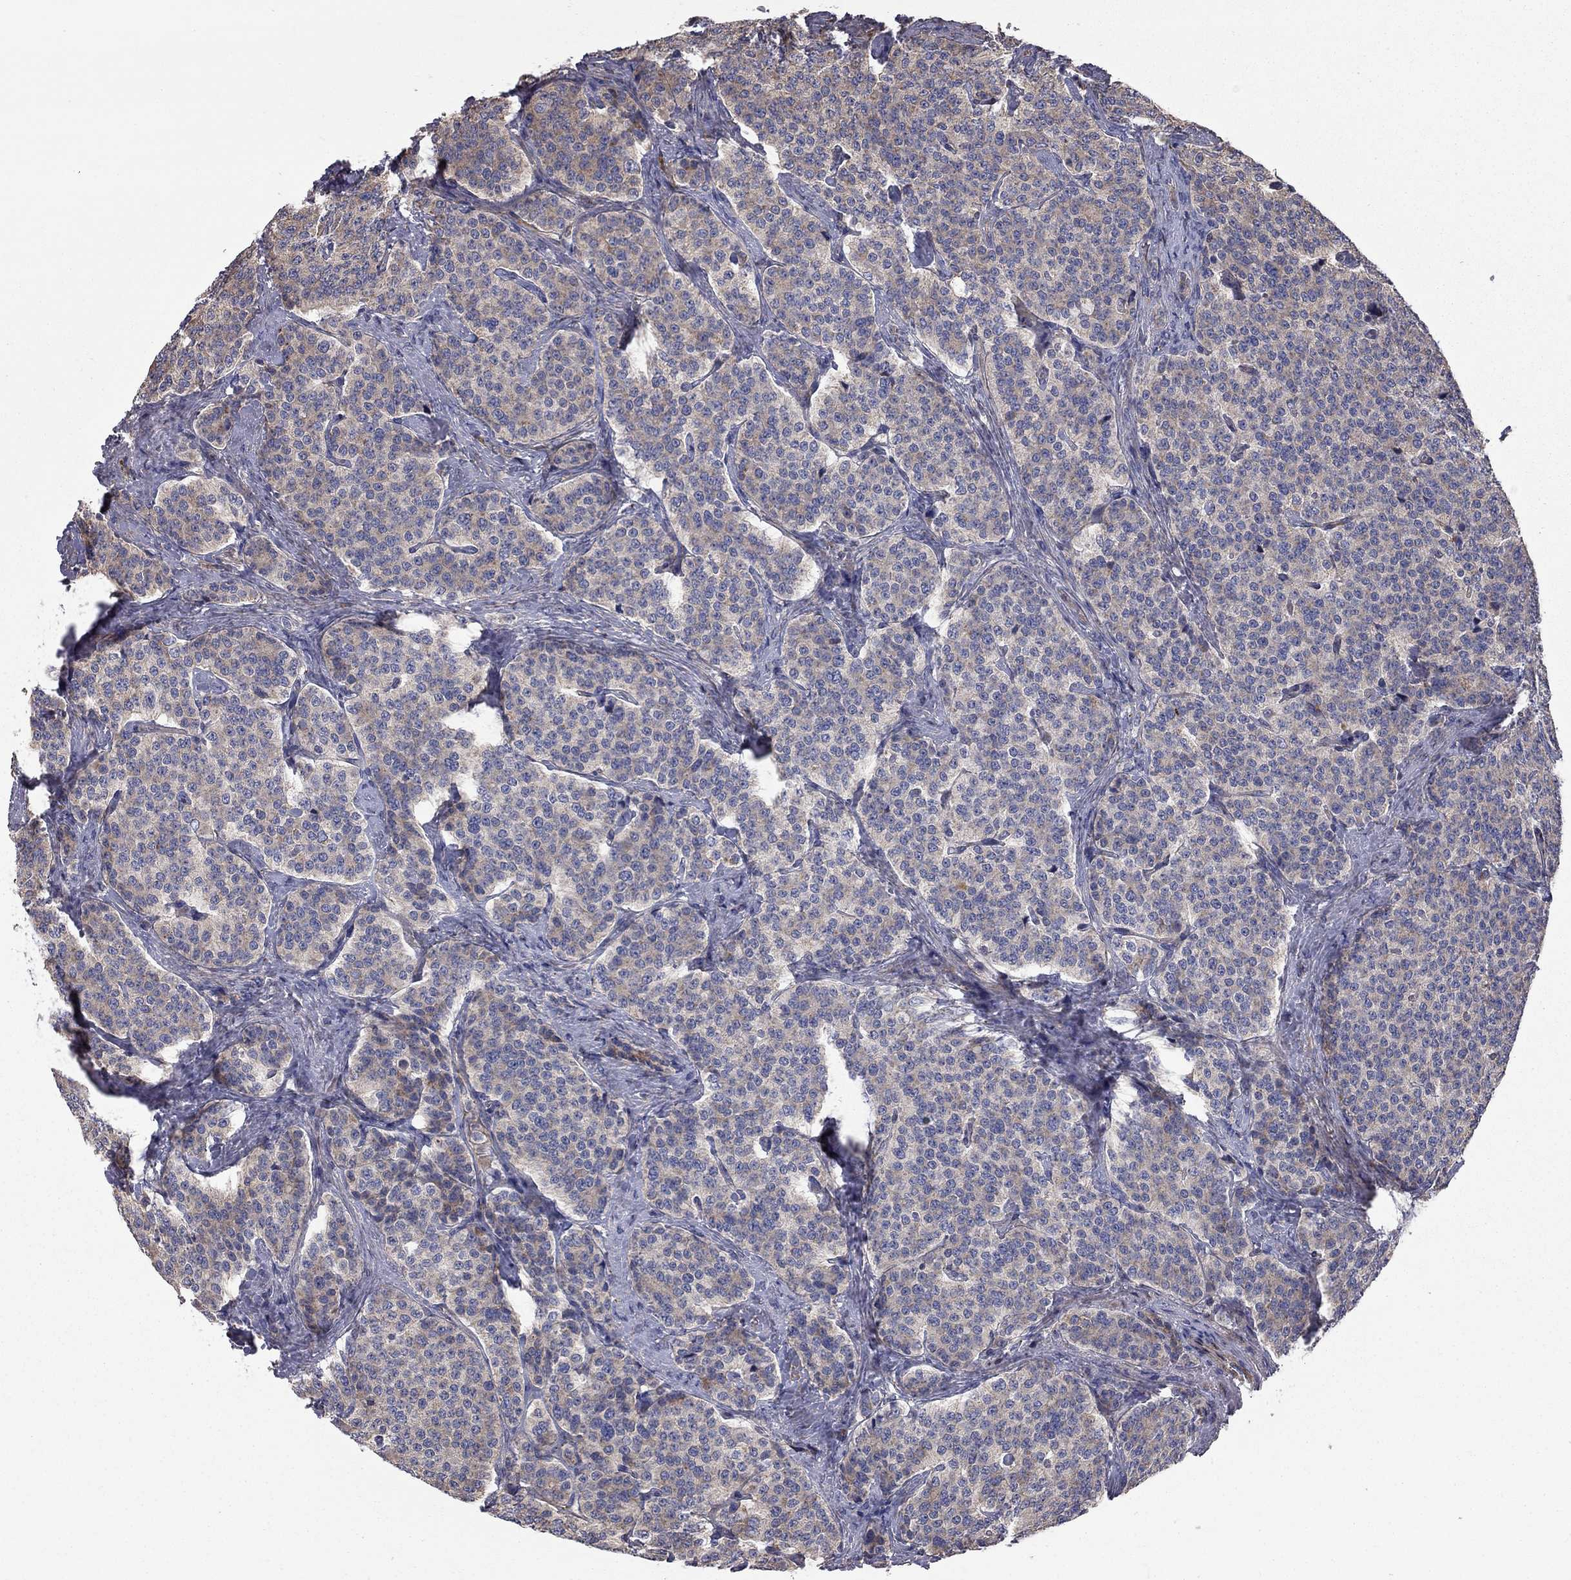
{"staining": {"intensity": "weak", "quantity": "25%-75%", "location": "cytoplasmic/membranous"}, "tissue": "carcinoid", "cell_type": "Tumor cells", "image_type": "cancer", "snomed": [{"axis": "morphology", "description": "Carcinoid, malignant, NOS"}, {"axis": "topography", "description": "Small intestine"}], "caption": "A low amount of weak cytoplasmic/membranous positivity is identified in approximately 25%-75% of tumor cells in carcinoid tissue.", "gene": "KANSL1L", "patient": {"sex": "female", "age": 58}}